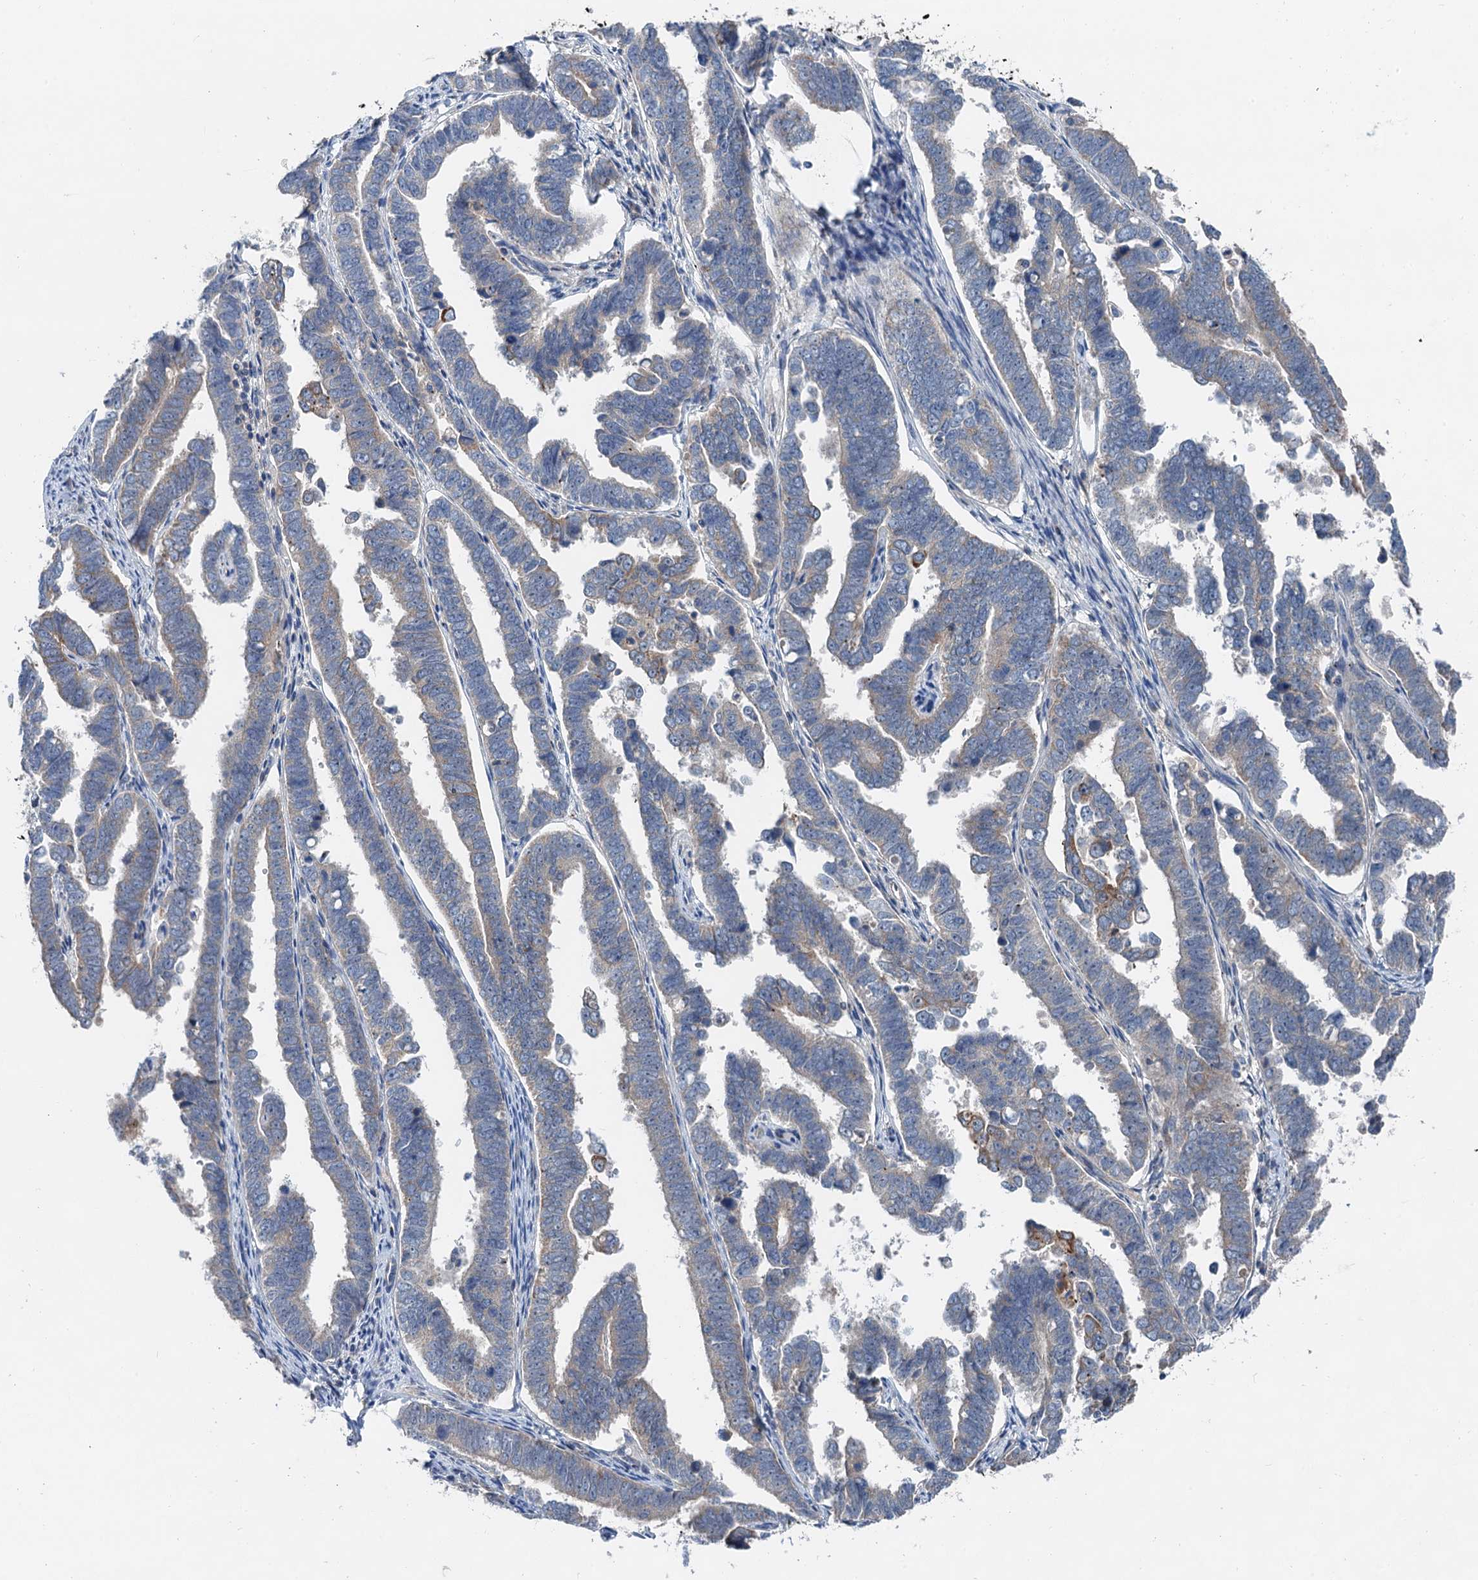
{"staining": {"intensity": "weak", "quantity": "25%-75%", "location": "cytoplasmic/membranous"}, "tissue": "endometrial cancer", "cell_type": "Tumor cells", "image_type": "cancer", "snomed": [{"axis": "morphology", "description": "Adenocarcinoma, NOS"}, {"axis": "topography", "description": "Endometrium"}], "caption": "A brown stain shows weak cytoplasmic/membranous staining of a protein in adenocarcinoma (endometrial) tumor cells.", "gene": "ANKRD26", "patient": {"sex": "female", "age": 75}}